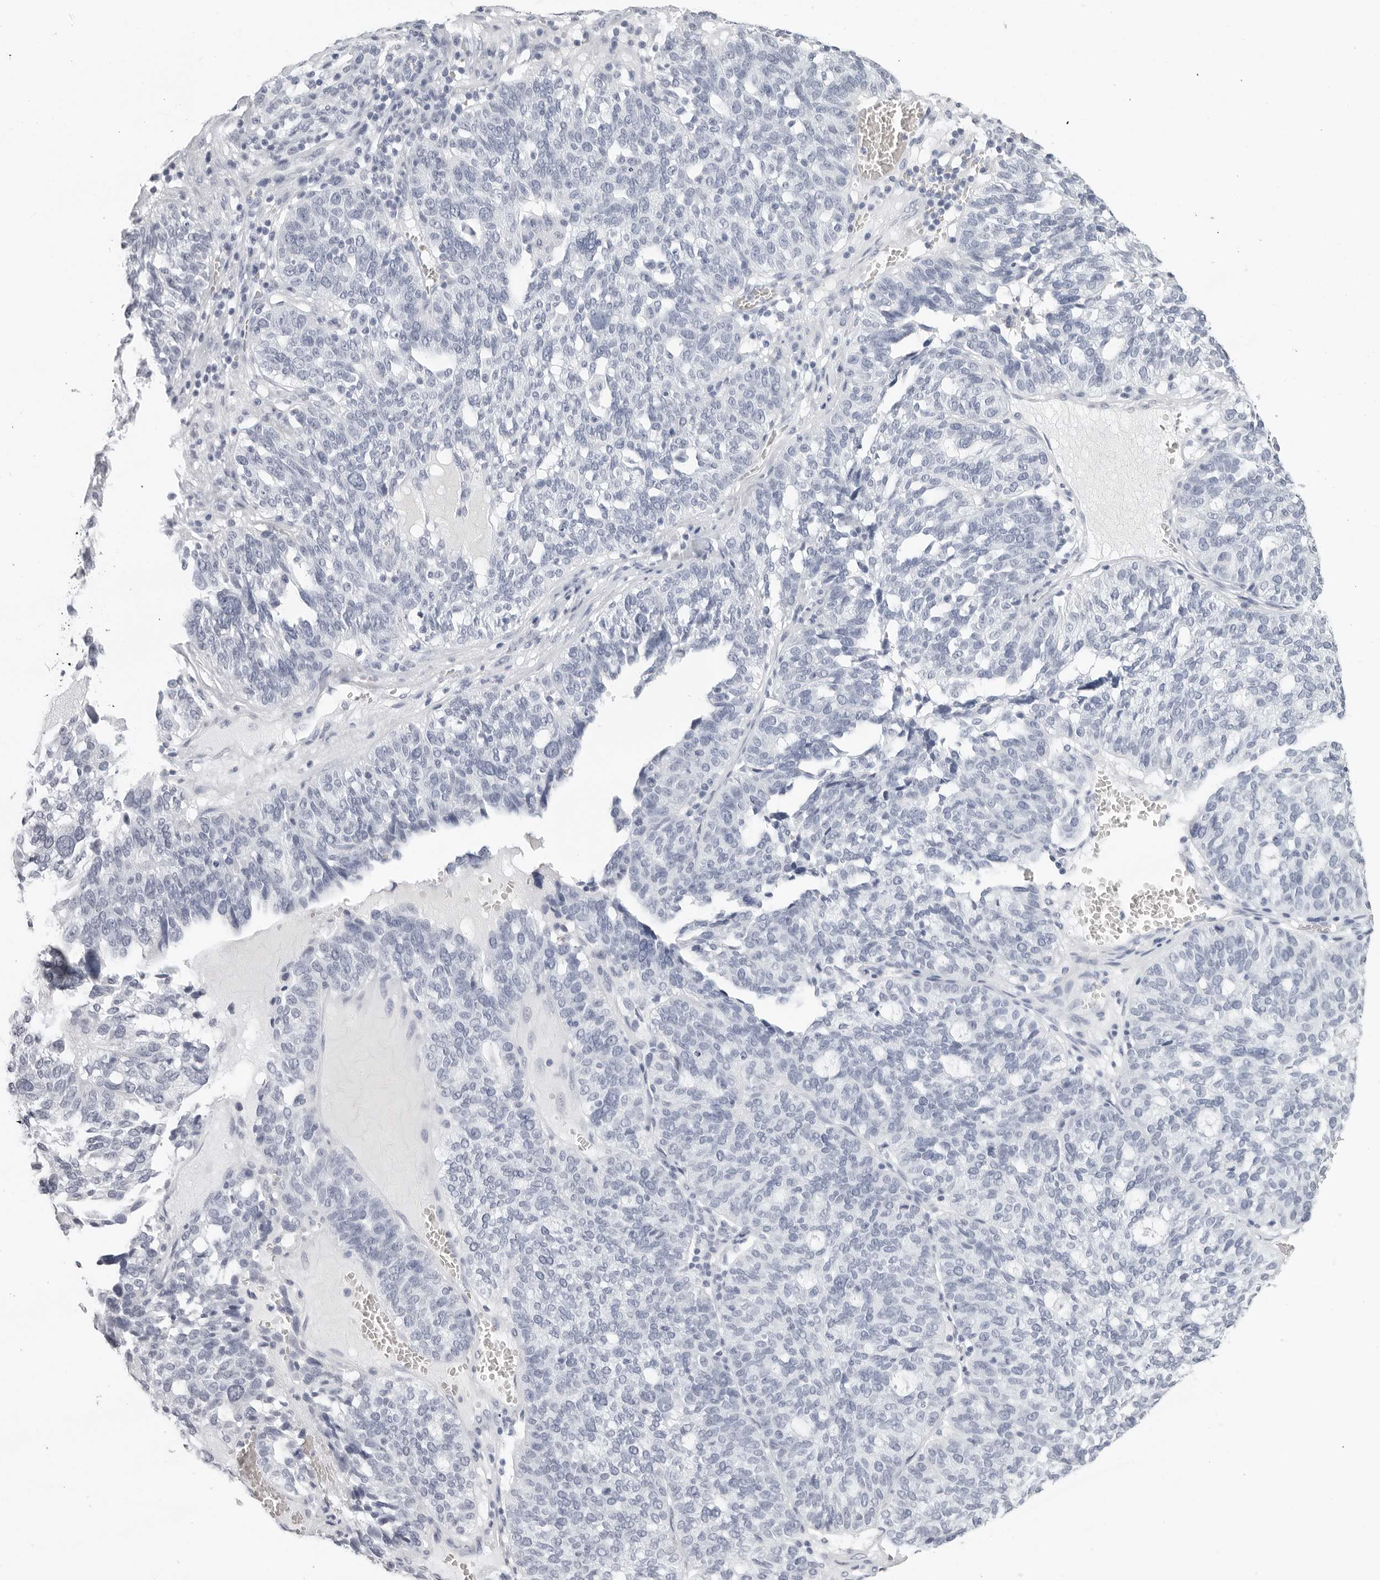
{"staining": {"intensity": "negative", "quantity": "none", "location": "none"}, "tissue": "ovarian cancer", "cell_type": "Tumor cells", "image_type": "cancer", "snomed": [{"axis": "morphology", "description": "Cystadenocarcinoma, serous, NOS"}, {"axis": "topography", "description": "Ovary"}], "caption": "Histopathology image shows no significant protein staining in tumor cells of ovarian cancer.", "gene": "AGMAT", "patient": {"sex": "female", "age": 59}}